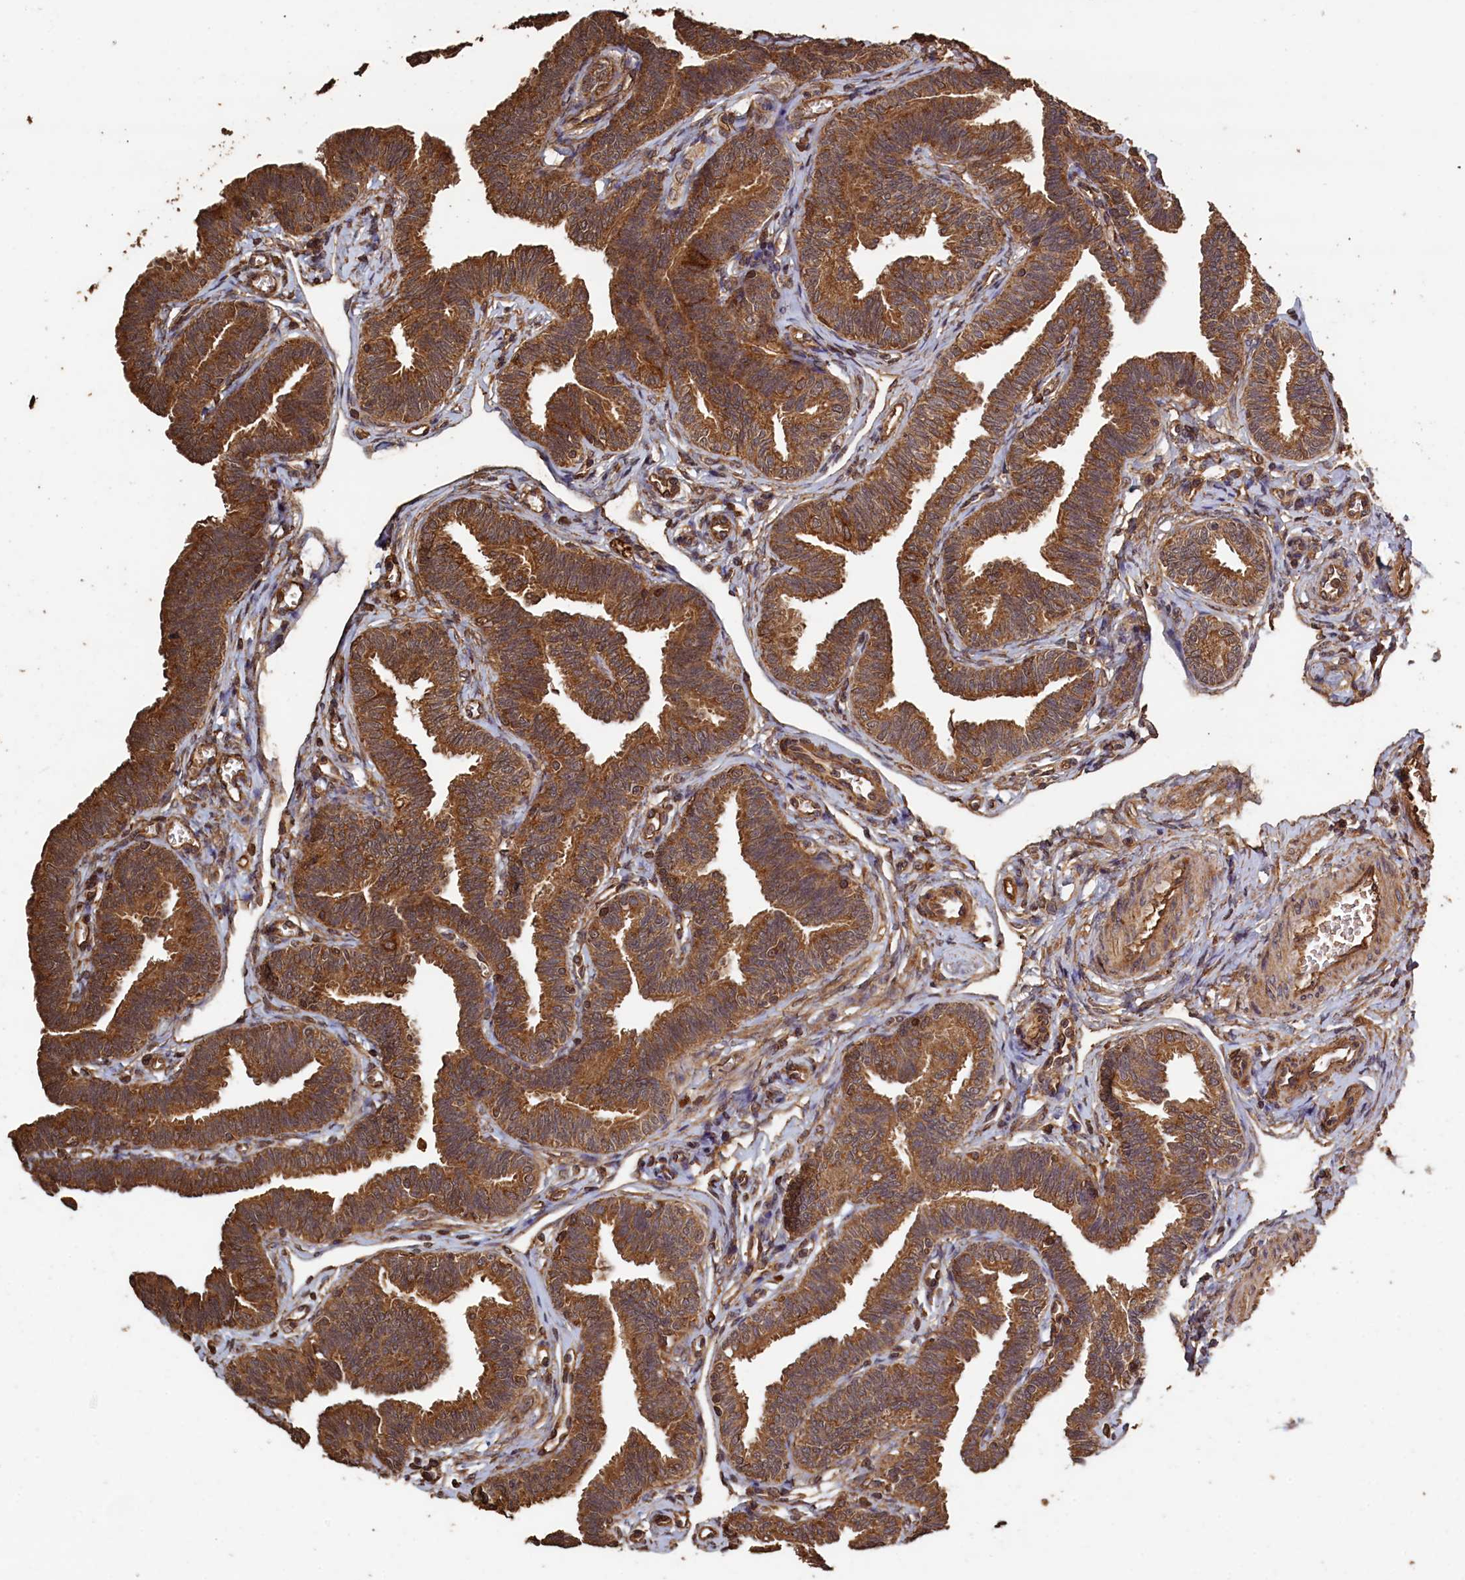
{"staining": {"intensity": "strong", "quantity": ">75%", "location": "cytoplasmic/membranous"}, "tissue": "fallopian tube", "cell_type": "Glandular cells", "image_type": "normal", "snomed": [{"axis": "morphology", "description": "Normal tissue, NOS"}, {"axis": "topography", "description": "Fallopian tube"}, {"axis": "topography", "description": "Ovary"}], "caption": "Normal fallopian tube shows strong cytoplasmic/membranous expression in approximately >75% of glandular cells, visualized by immunohistochemistry. (IHC, brightfield microscopy, high magnification).", "gene": "SNX33", "patient": {"sex": "female", "age": 23}}